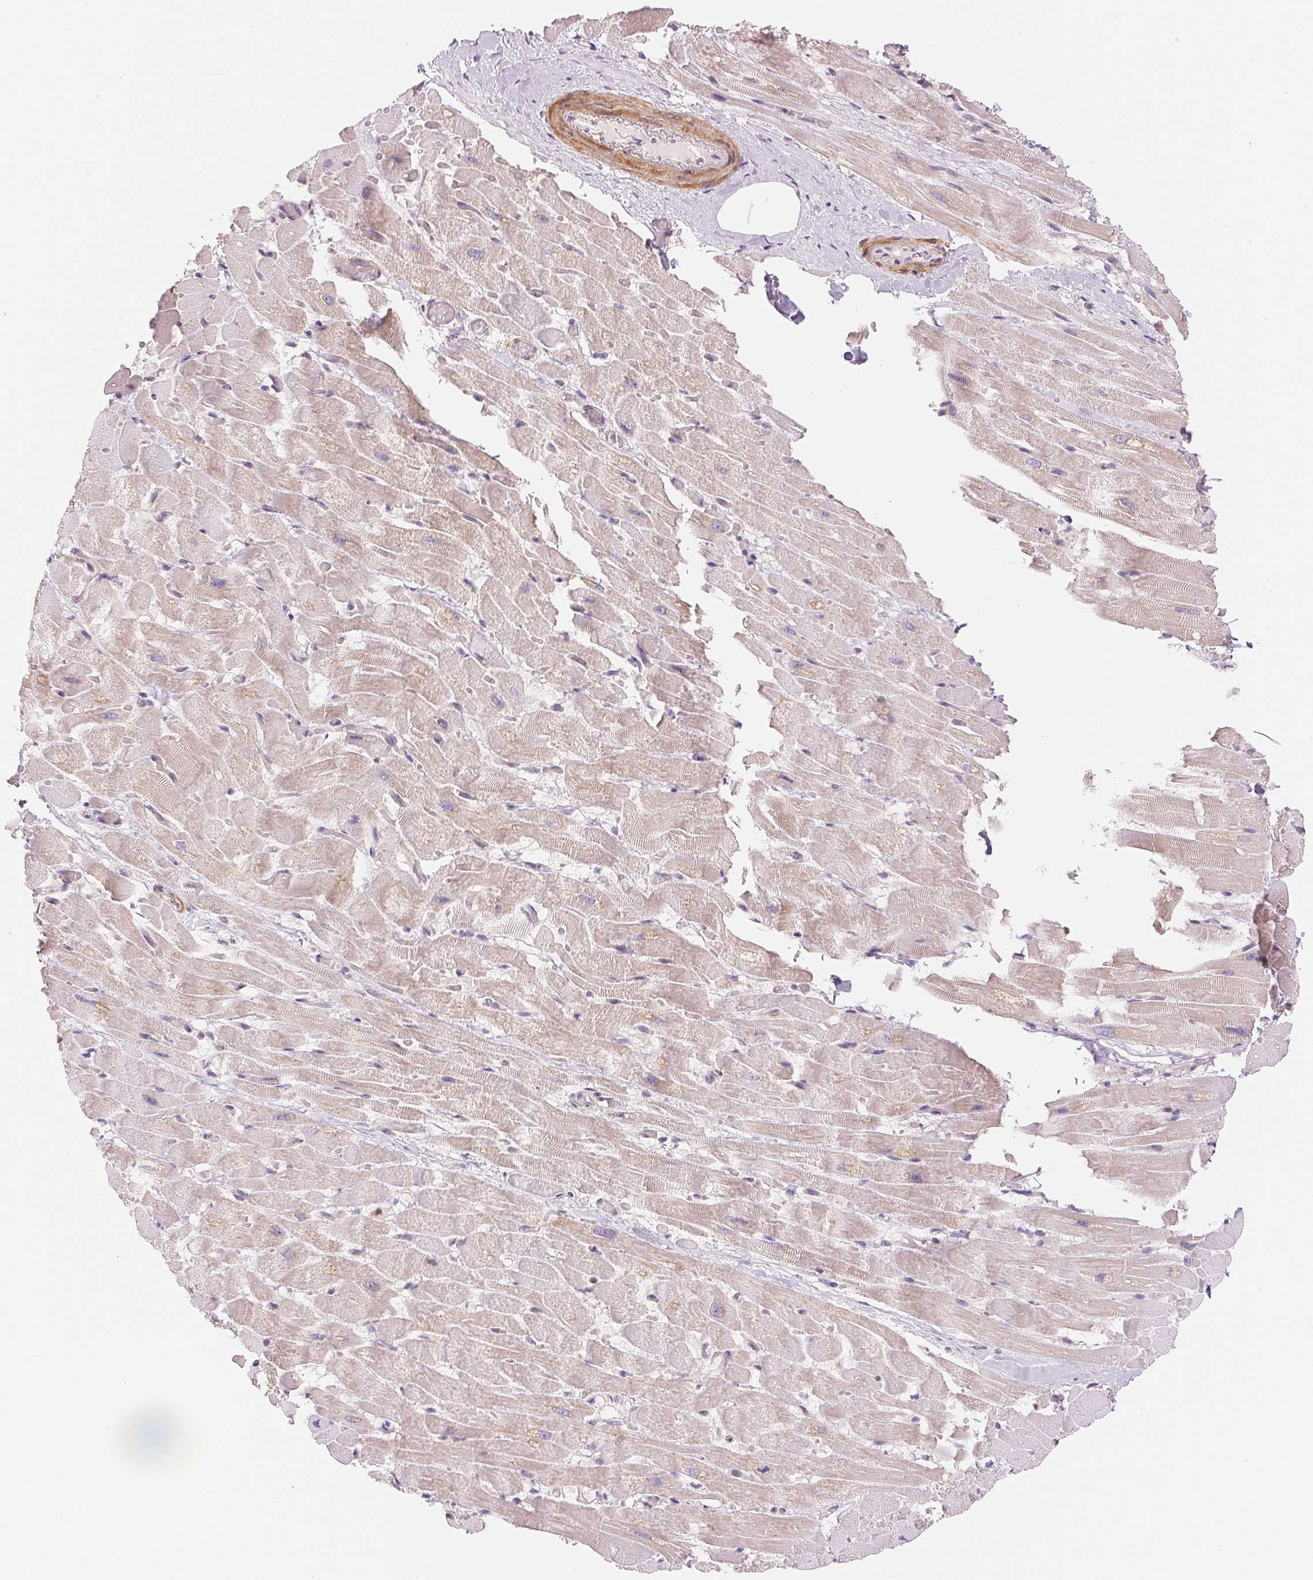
{"staining": {"intensity": "weak", "quantity": "25%-75%", "location": "cytoplasmic/membranous"}, "tissue": "heart muscle", "cell_type": "Cardiomyocytes", "image_type": "normal", "snomed": [{"axis": "morphology", "description": "Normal tissue, NOS"}, {"axis": "topography", "description": "Heart"}], "caption": "Normal heart muscle shows weak cytoplasmic/membranous staining in approximately 25%-75% of cardiomyocytes (Stains: DAB (3,3'-diaminobenzidine) in brown, nuclei in blue, Microscopy: brightfield microscopy at high magnification)..", "gene": "SMTN", "patient": {"sex": "male", "age": 37}}